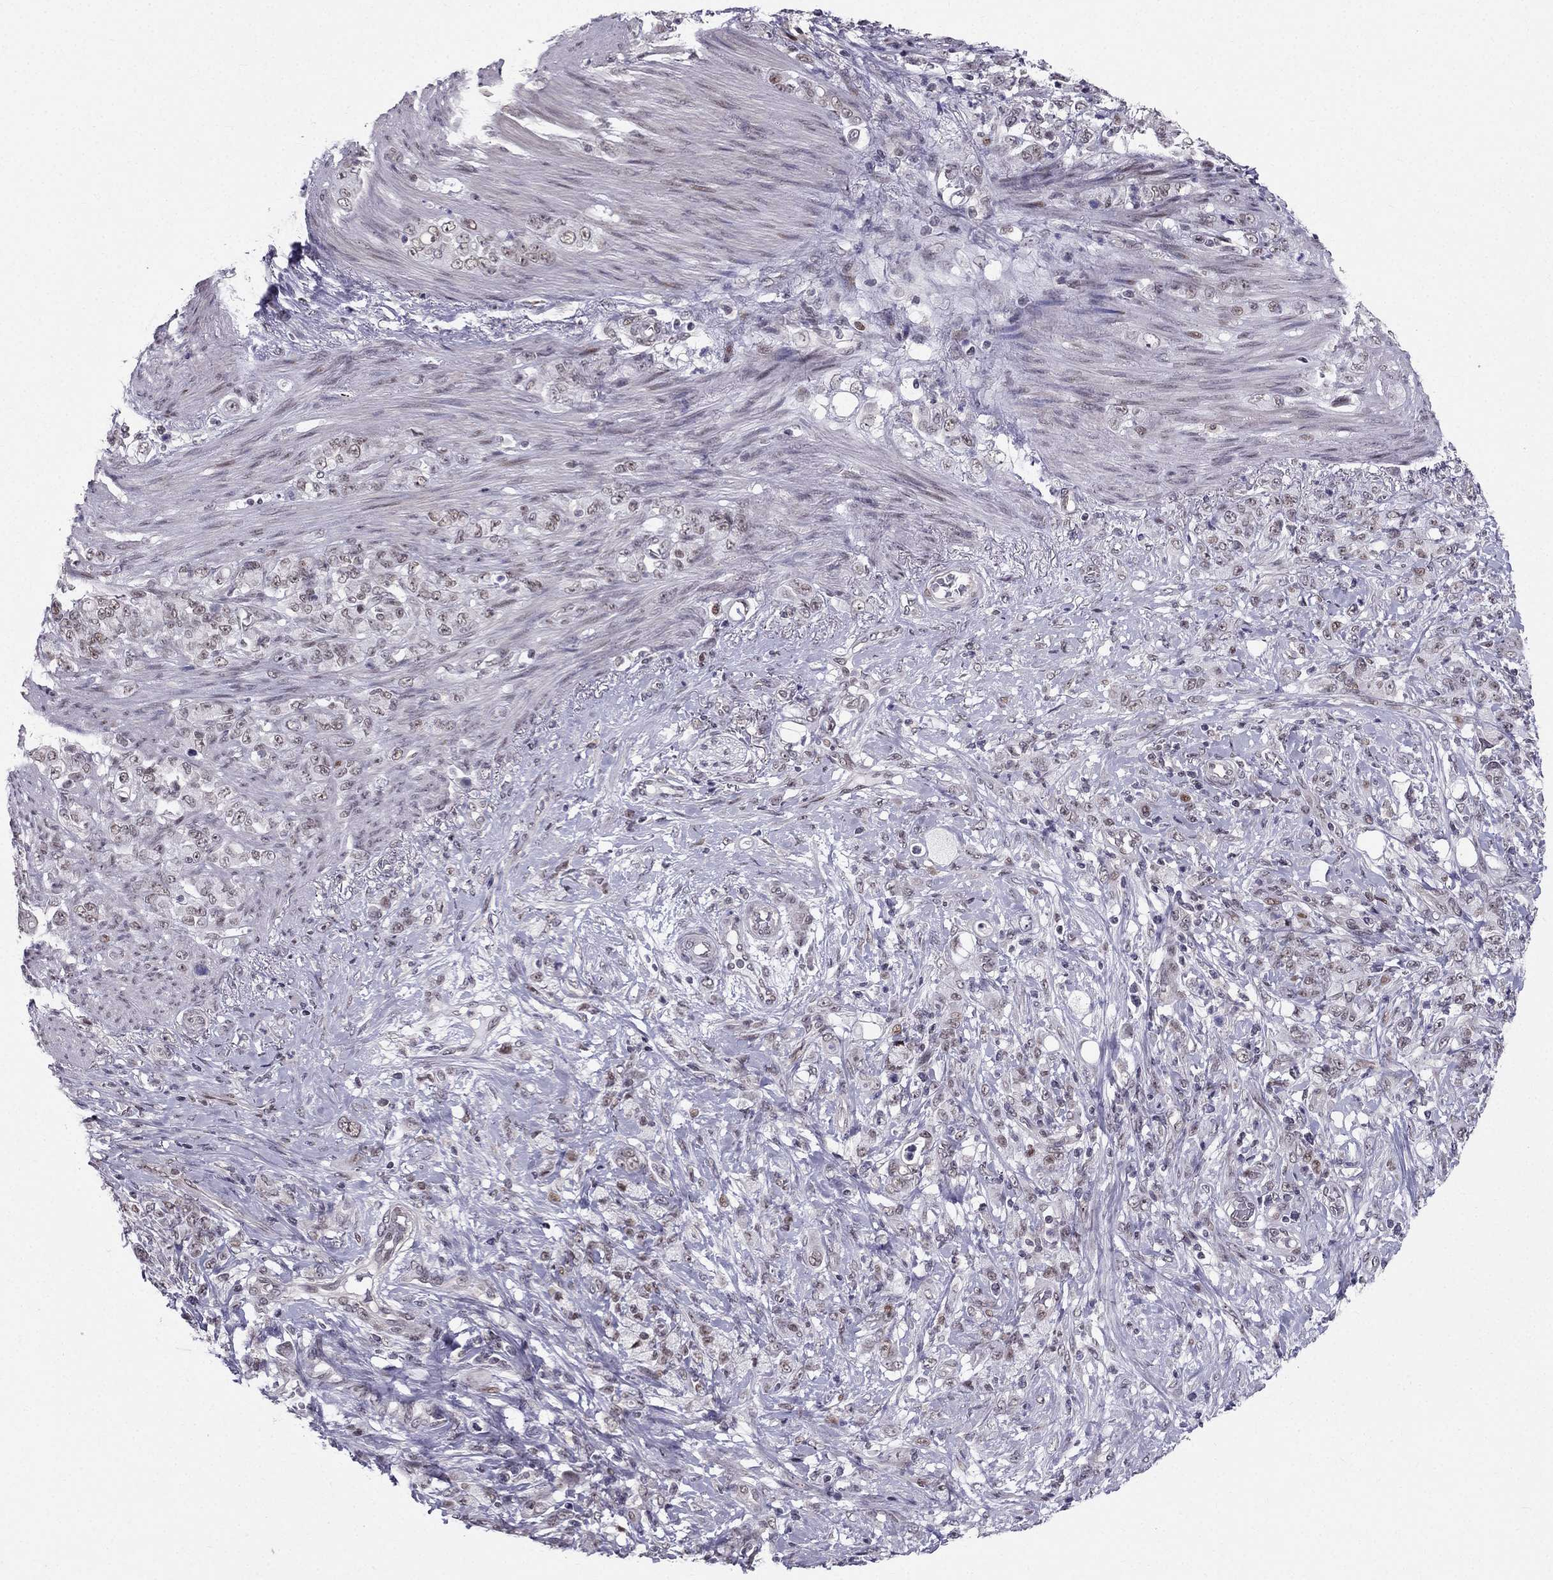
{"staining": {"intensity": "weak", "quantity": "<25%", "location": "nuclear"}, "tissue": "stomach cancer", "cell_type": "Tumor cells", "image_type": "cancer", "snomed": [{"axis": "morphology", "description": "Adenocarcinoma, NOS"}, {"axis": "topography", "description": "Stomach"}], "caption": "Adenocarcinoma (stomach) was stained to show a protein in brown. There is no significant staining in tumor cells. (DAB IHC, high magnification).", "gene": "RPRD2", "patient": {"sex": "female", "age": 79}}